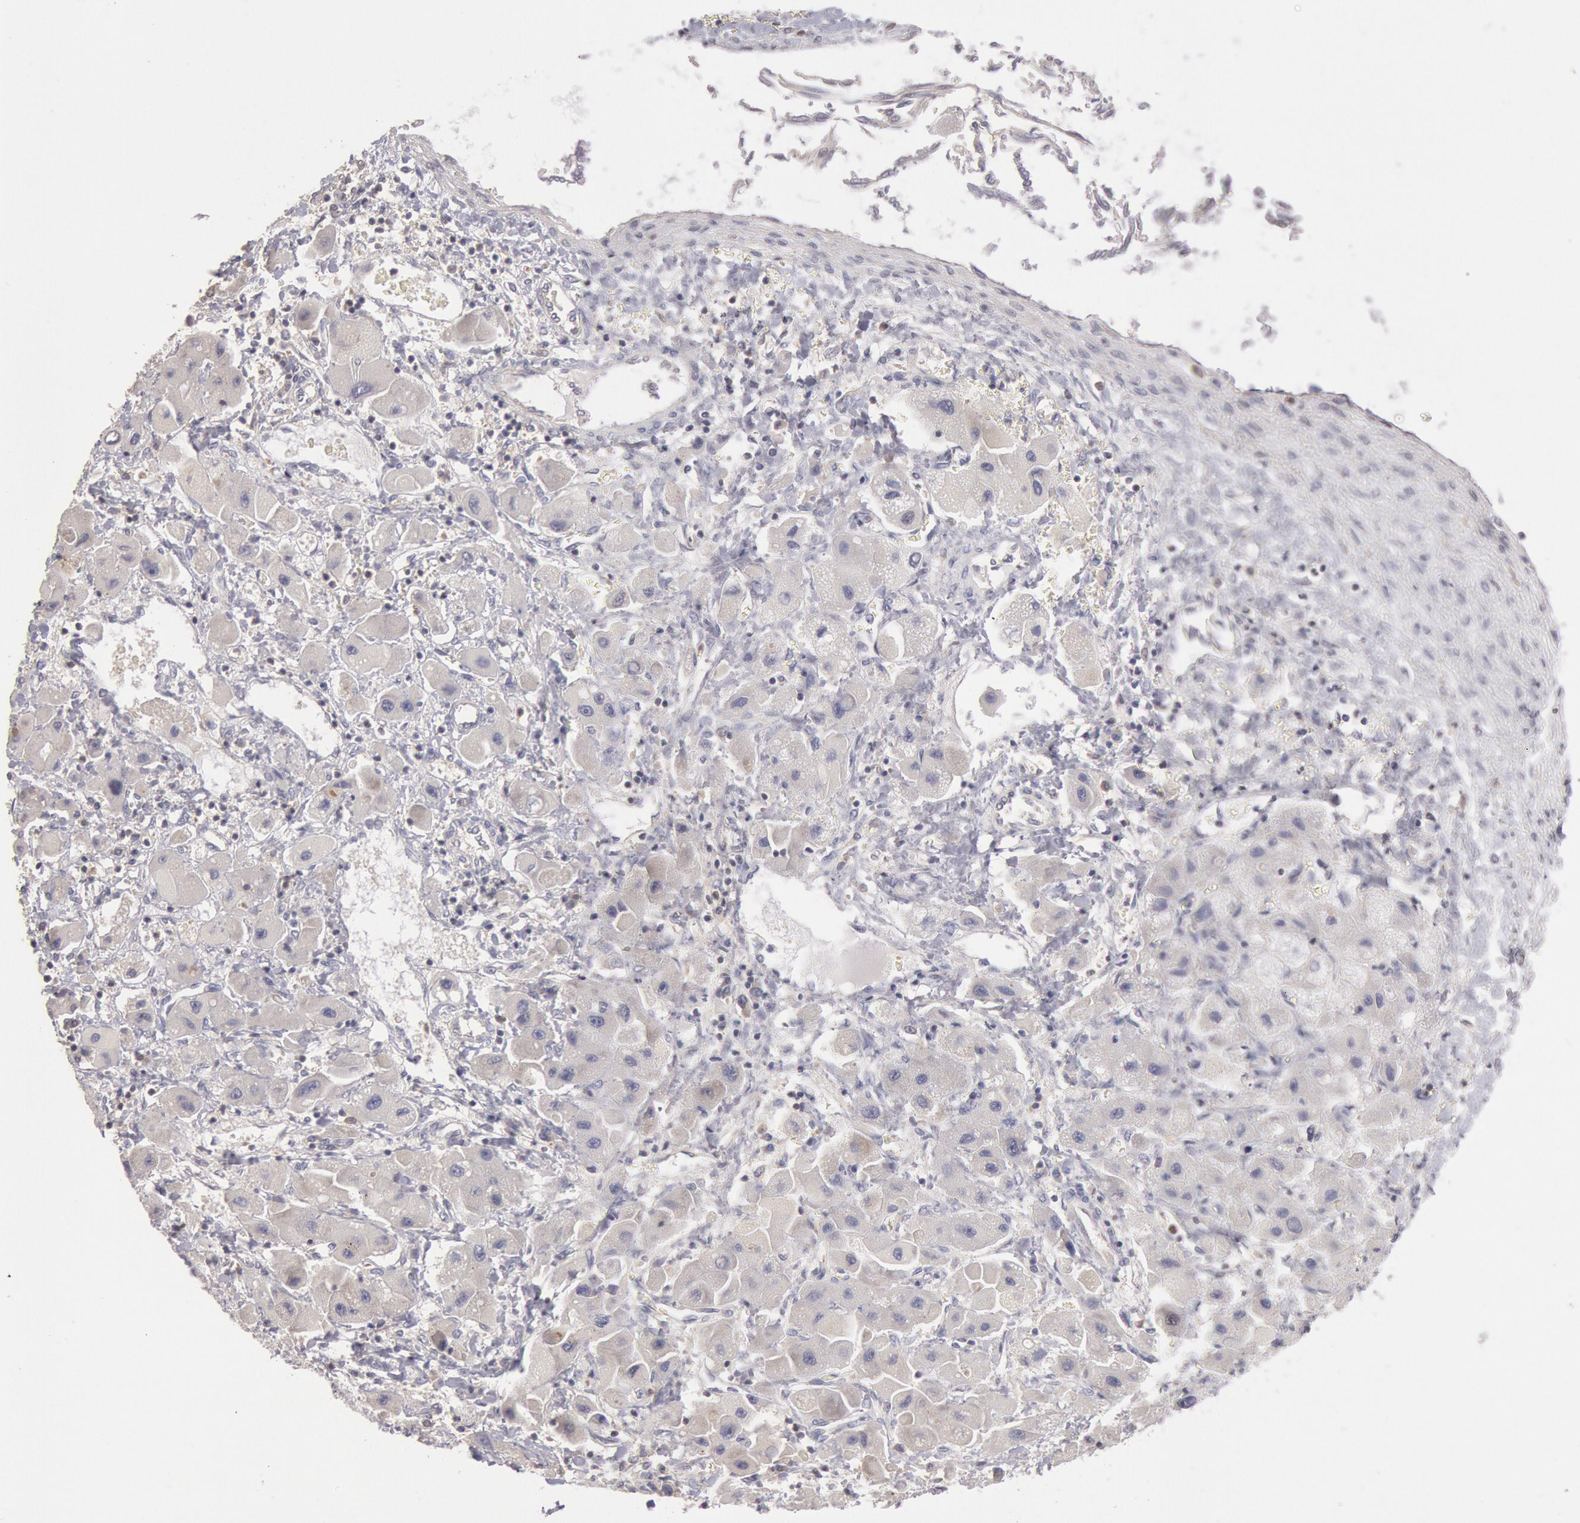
{"staining": {"intensity": "negative", "quantity": "none", "location": "none"}, "tissue": "liver cancer", "cell_type": "Tumor cells", "image_type": "cancer", "snomed": [{"axis": "morphology", "description": "Carcinoma, Hepatocellular, NOS"}, {"axis": "topography", "description": "Liver"}], "caption": "Immunohistochemistry (IHC) of human hepatocellular carcinoma (liver) displays no expression in tumor cells.", "gene": "PIK3R1", "patient": {"sex": "male", "age": 24}}